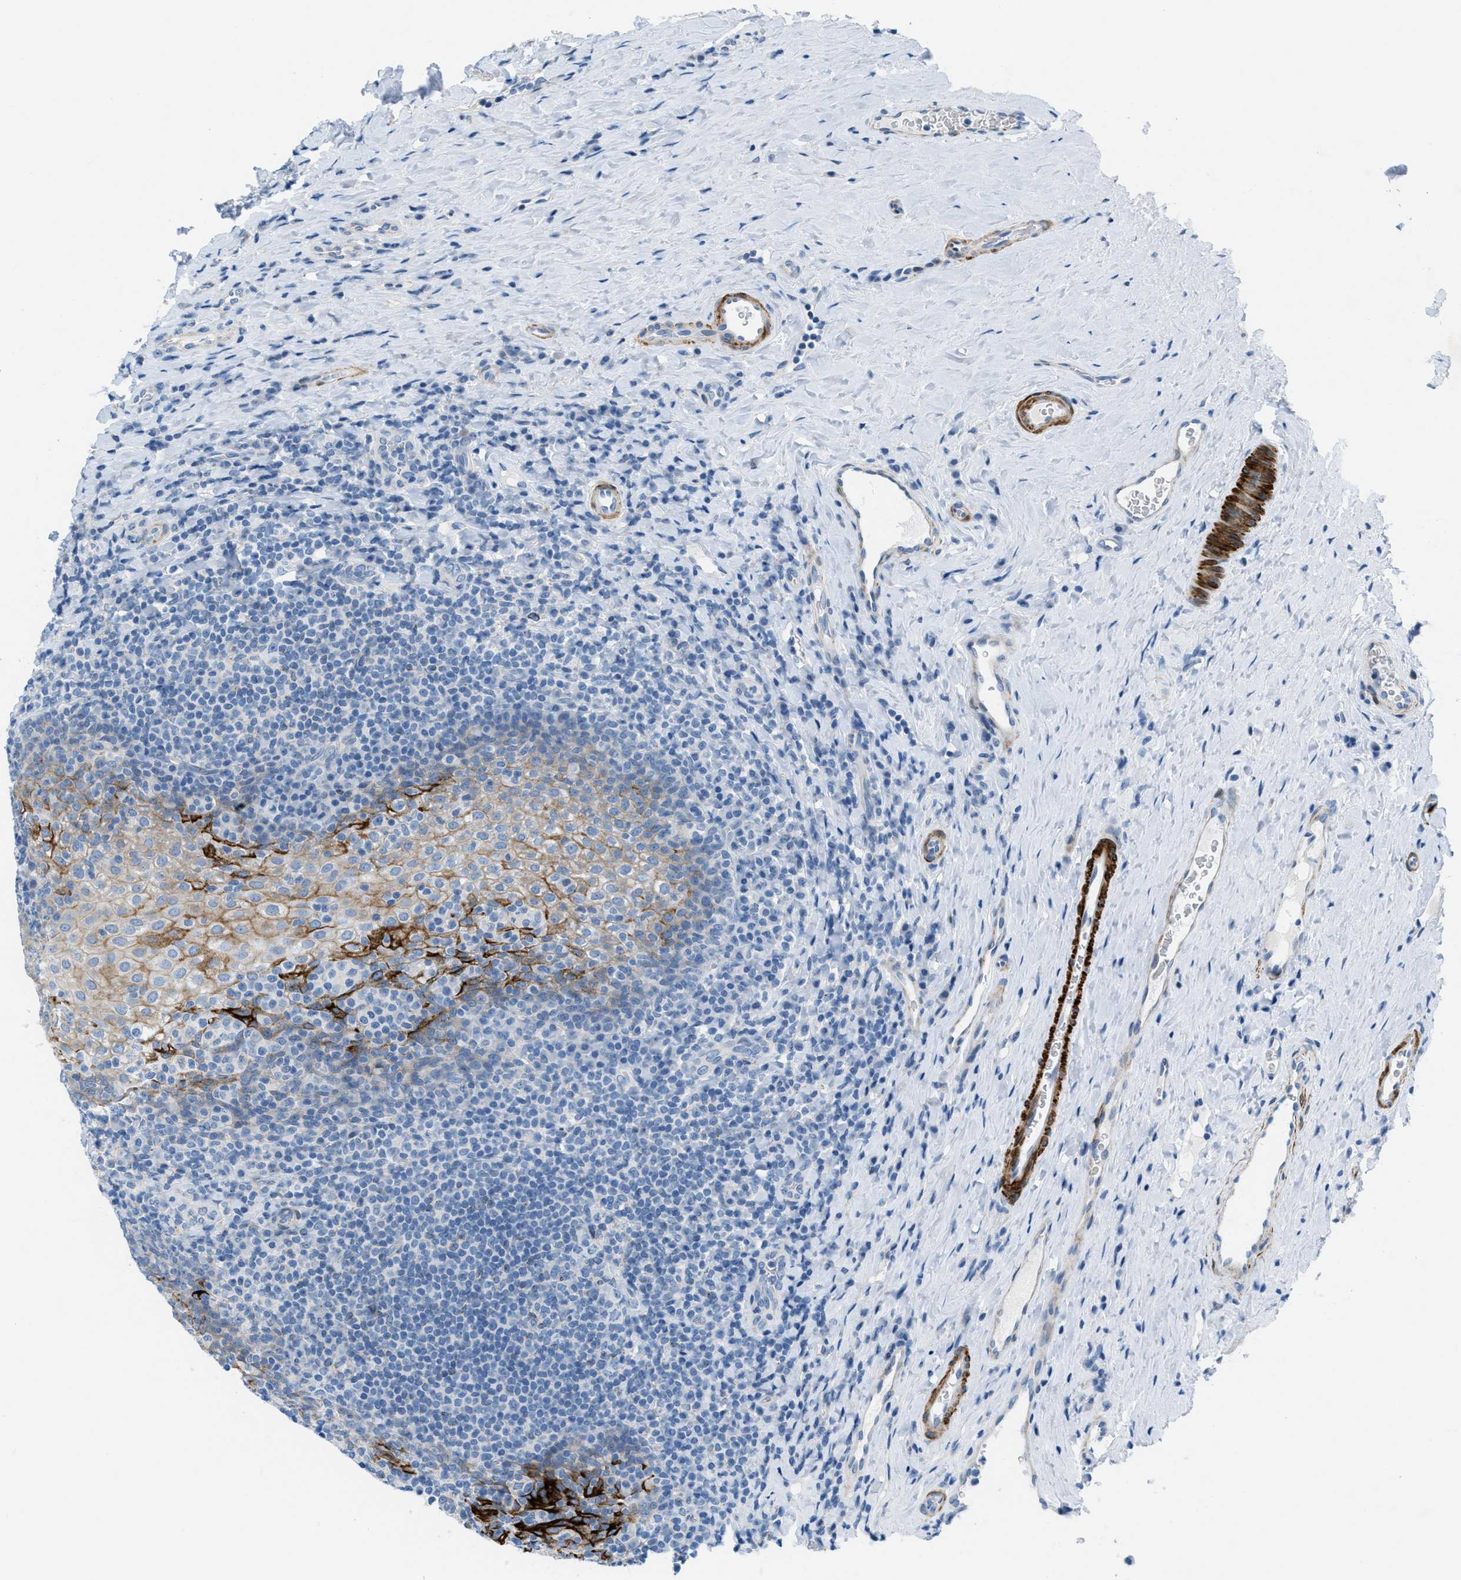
{"staining": {"intensity": "weak", "quantity": ">75%", "location": "cytoplasmic/membranous"}, "tissue": "tonsil", "cell_type": "Germinal center cells", "image_type": "normal", "snomed": [{"axis": "morphology", "description": "Normal tissue, NOS"}, {"axis": "topography", "description": "Tonsil"}], "caption": "Immunohistochemical staining of unremarkable human tonsil reveals weak cytoplasmic/membranous protein staining in about >75% of germinal center cells.", "gene": "MFSD13A", "patient": {"sex": "male", "age": 17}}